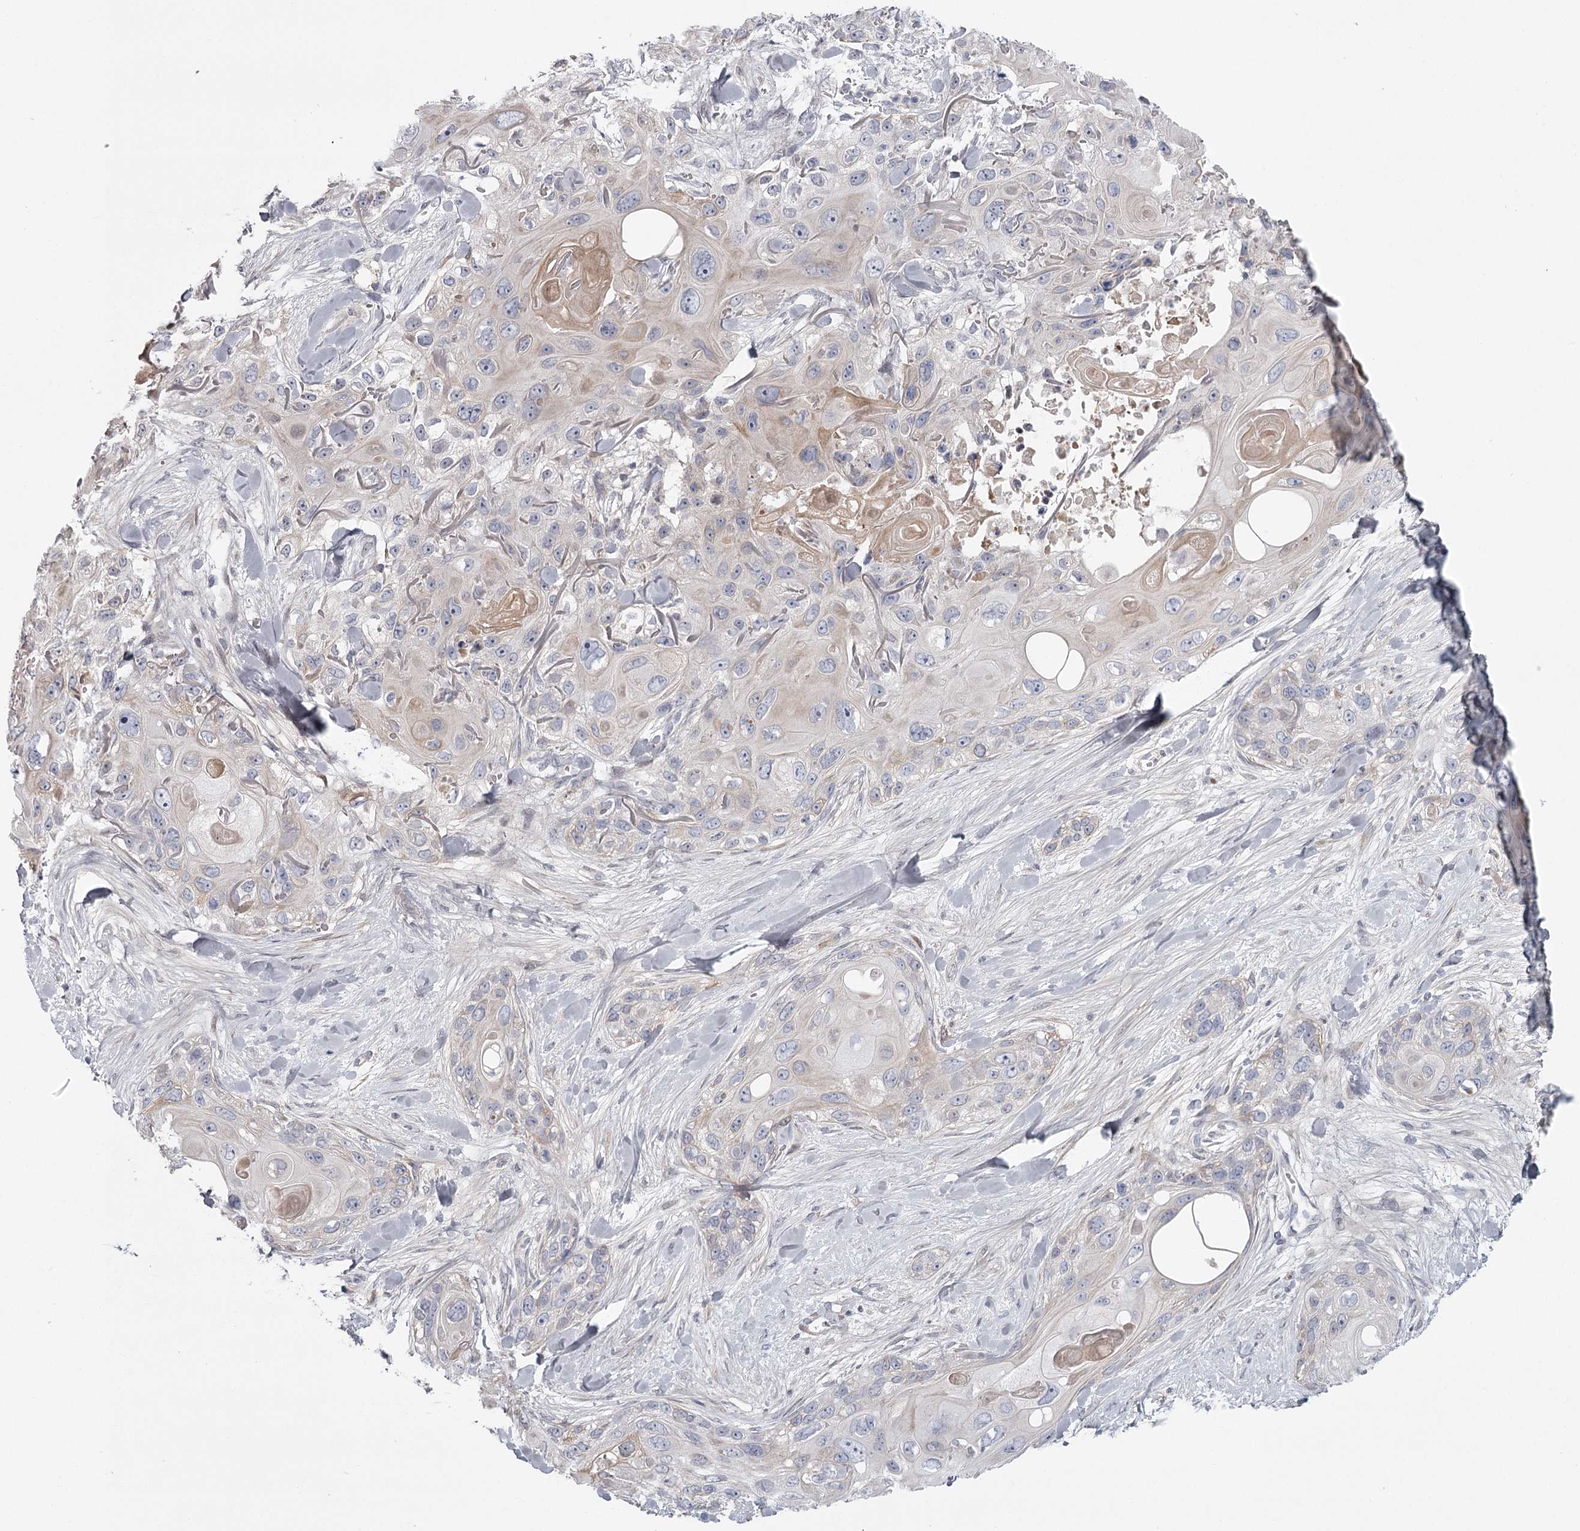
{"staining": {"intensity": "weak", "quantity": "<25%", "location": "cytoplasmic/membranous"}, "tissue": "skin cancer", "cell_type": "Tumor cells", "image_type": "cancer", "snomed": [{"axis": "morphology", "description": "Normal tissue, NOS"}, {"axis": "morphology", "description": "Squamous cell carcinoma, NOS"}, {"axis": "topography", "description": "Skin"}], "caption": "IHC of human skin squamous cell carcinoma reveals no staining in tumor cells. (DAB (3,3'-diaminobenzidine) immunohistochemistry visualized using brightfield microscopy, high magnification).", "gene": "DHRS9", "patient": {"sex": "male", "age": 72}}